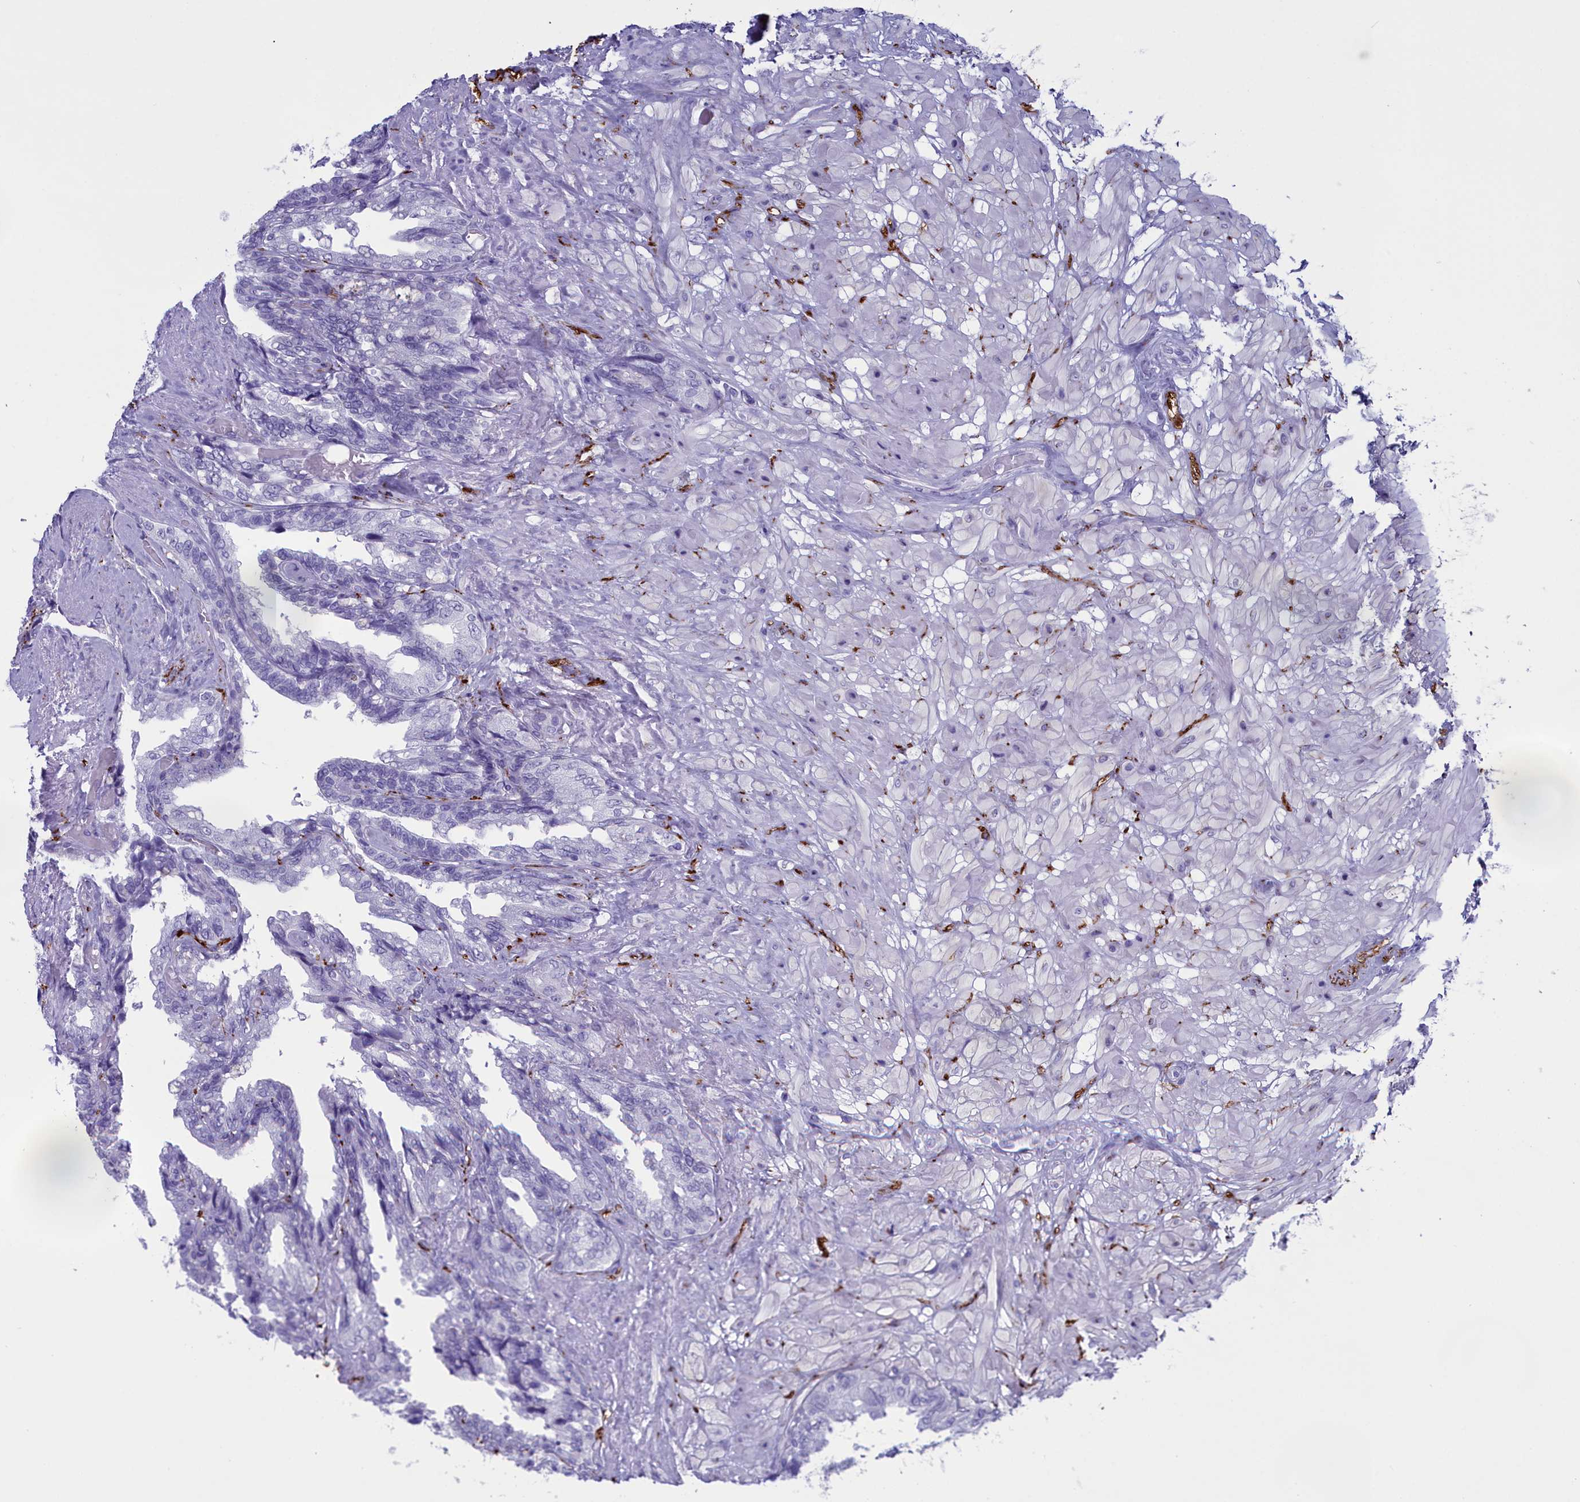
{"staining": {"intensity": "negative", "quantity": "none", "location": "none"}, "tissue": "seminal vesicle", "cell_type": "Glandular cells", "image_type": "normal", "snomed": [{"axis": "morphology", "description": "Normal tissue, NOS"}, {"axis": "topography", "description": "Seminal veicle"}, {"axis": "topography", "description": "Peripheral nerve tissue"}], "caption": "This is an immunohistochemistry (IHC) image of normal human seminal vesicle. There is no positivity in glandular cells.", "gene": "MAP6", "patient": {"sex": "male", "age": 60}}